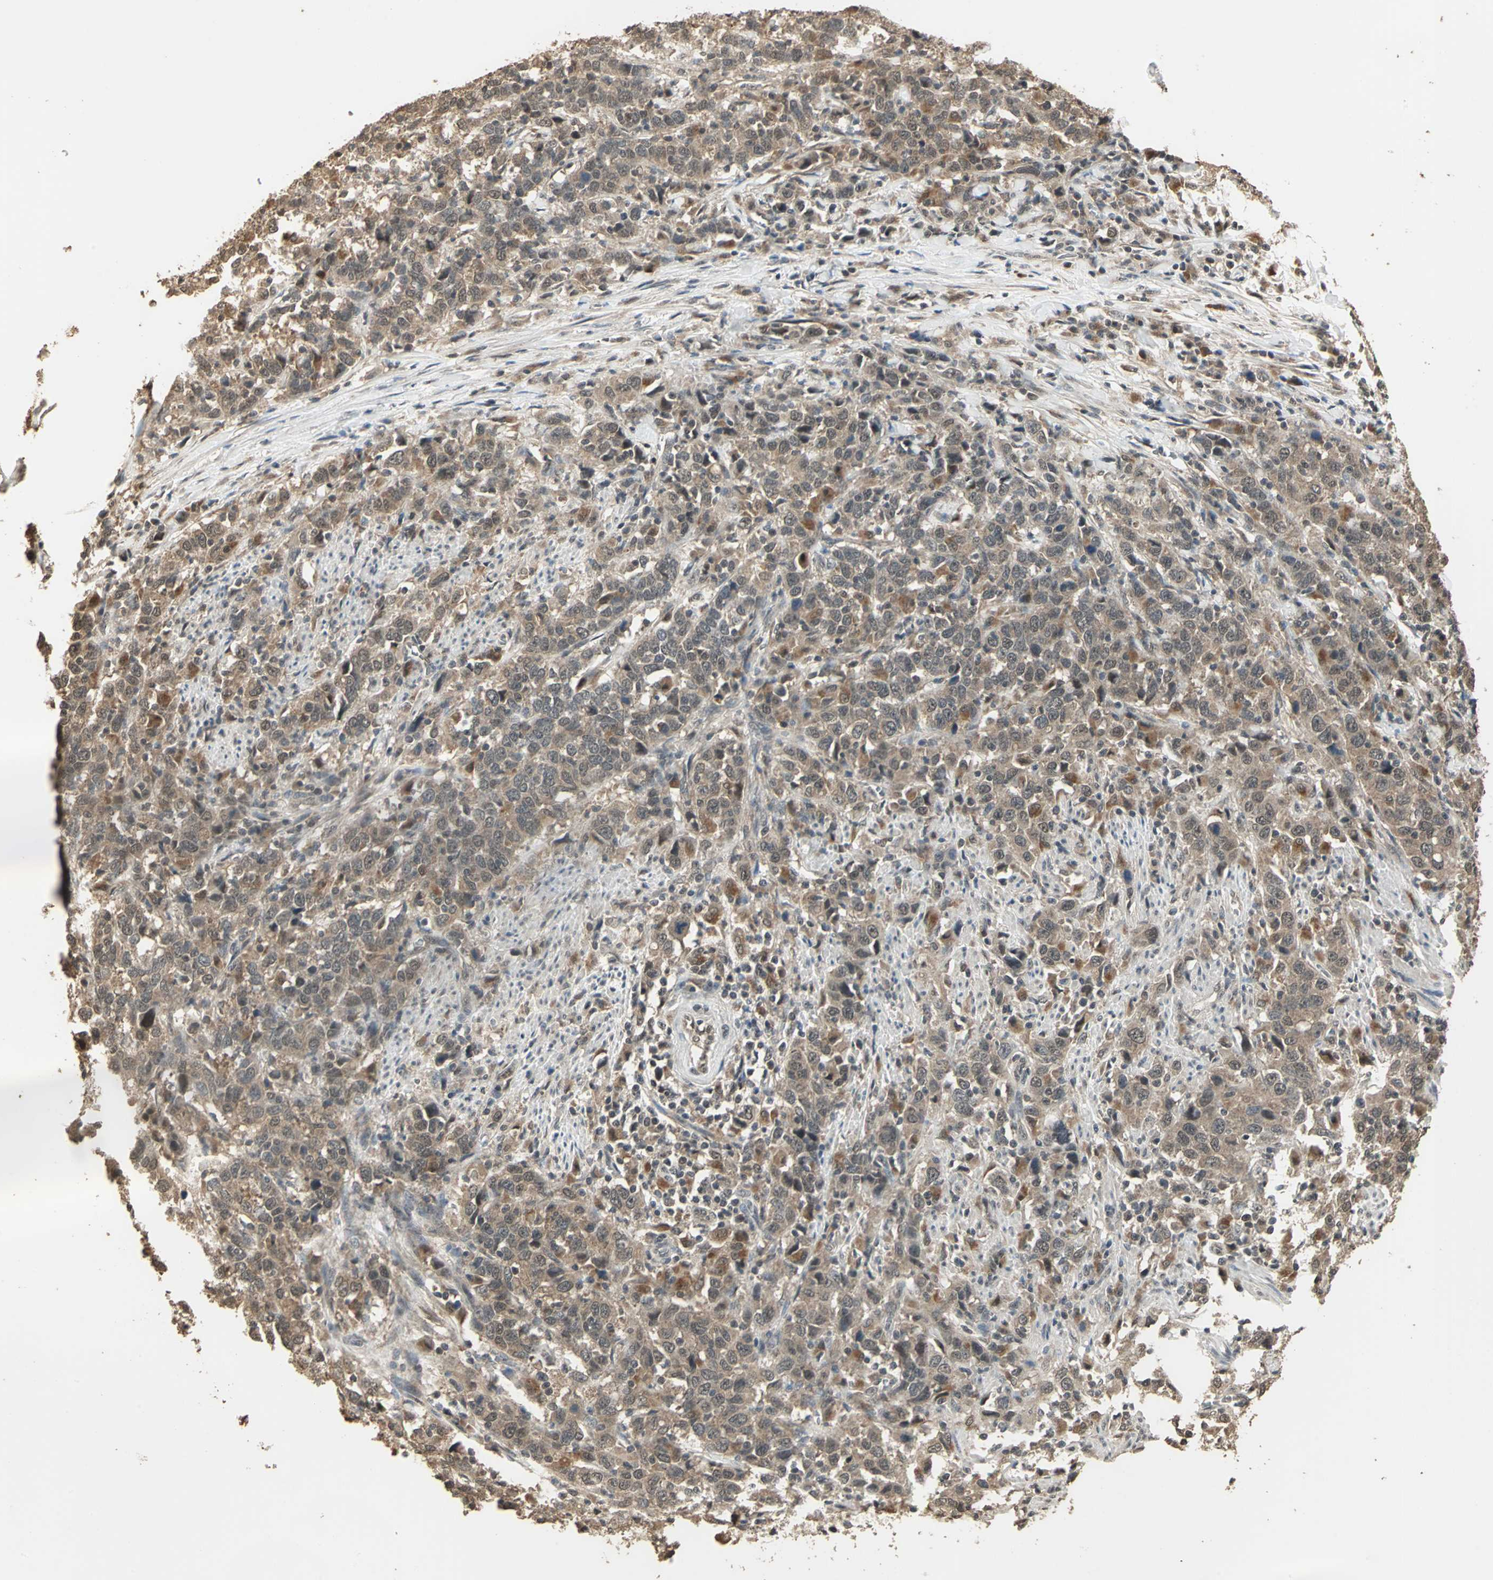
{"staining": {"intensity": "moderate", "quantity": "25%-75%", "location": "cytoplasmic/membranous"}, "tissue": "urothelial cancer", "cell_type": "Tumor cells", "image_type": "cancer", "snomed": [{"axis": "morphology", "description": "Urothelial carcinoma, High grade"}, {"axis": "topography", "description": "Urinary bladder"}], "caption": "A medium amount of moderate cytoplasmic/membranous staining is appreciated in about 25%-75% of tumor cells in urothelial cancer tissue.", "gene": "UCHL5", "patient": {"sex": "male", "age": 61}}